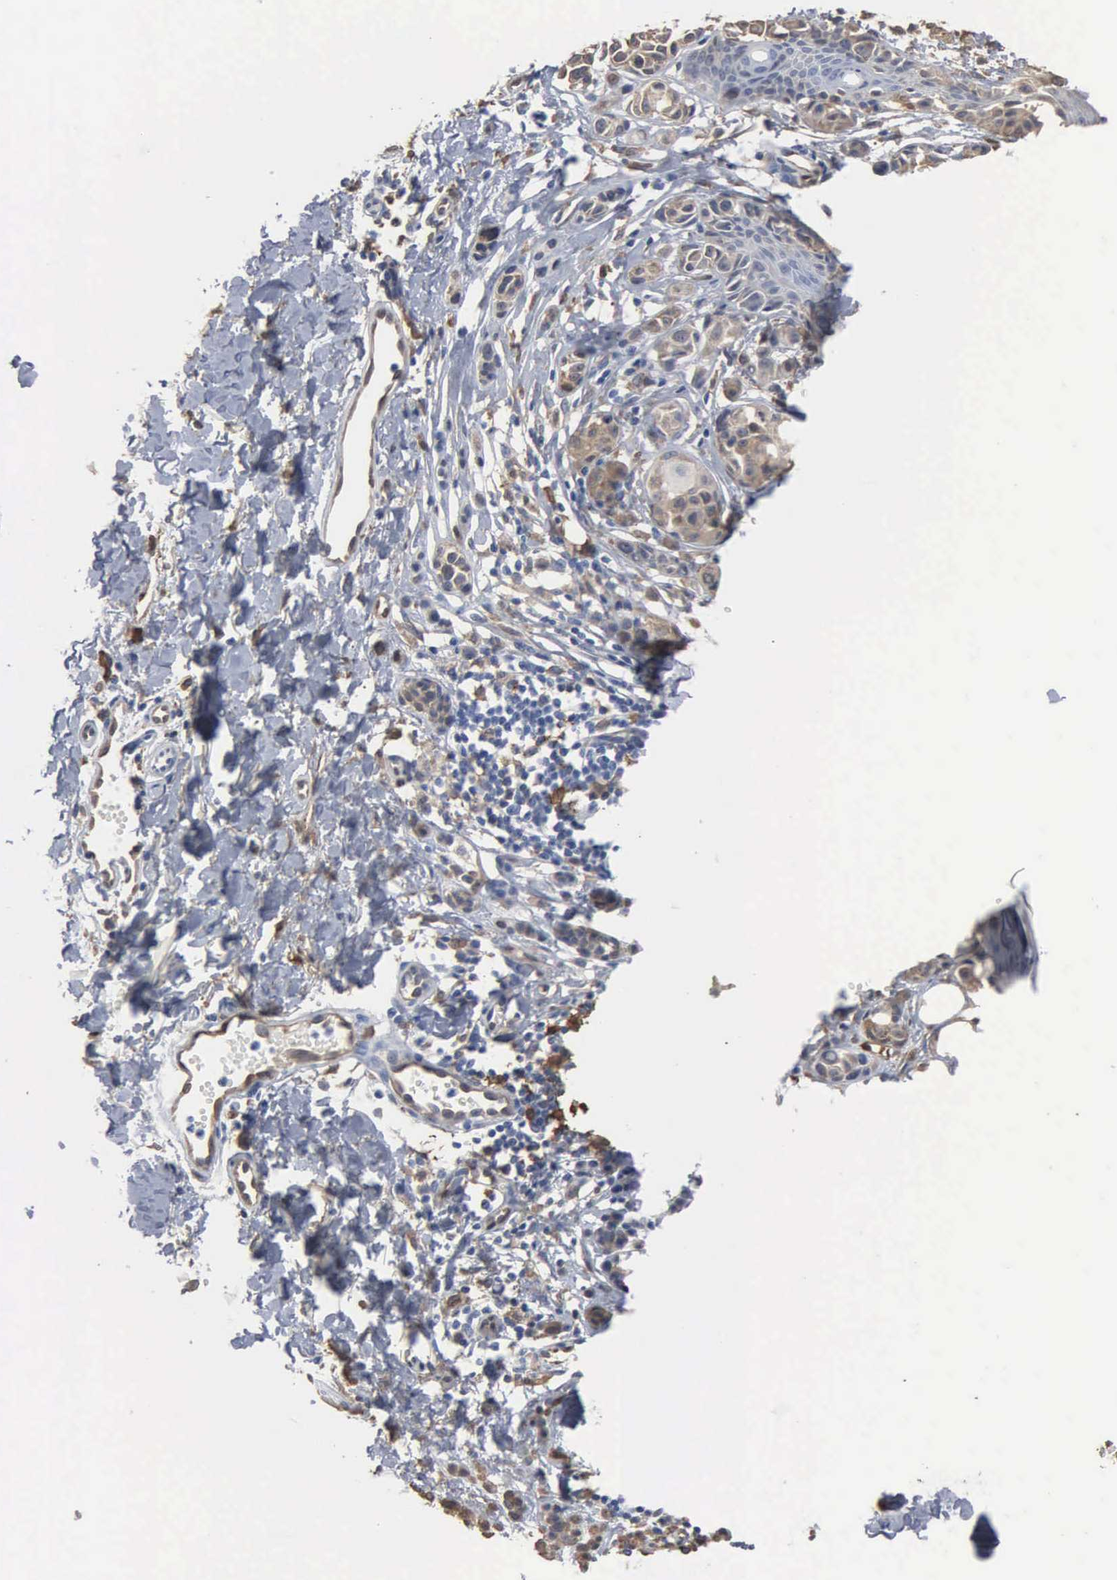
{"staining": {"intensity": "negative", "quantity": "none", "location": "none"}, "tissue": "melanoma", "cell_type": "Tumor cells", "image_type": "cancer", "snomed": [{"axis": "morphology", "description": "Malignant melanoma, NOS"}, {"axis": "topography", "description": "Skin"}], "caption": "The photomicrograph reveals no significant positivity in tumor cells of melanoma.", "gene": "FSCN1", "patient": {"sex": "male", "age": 40}}